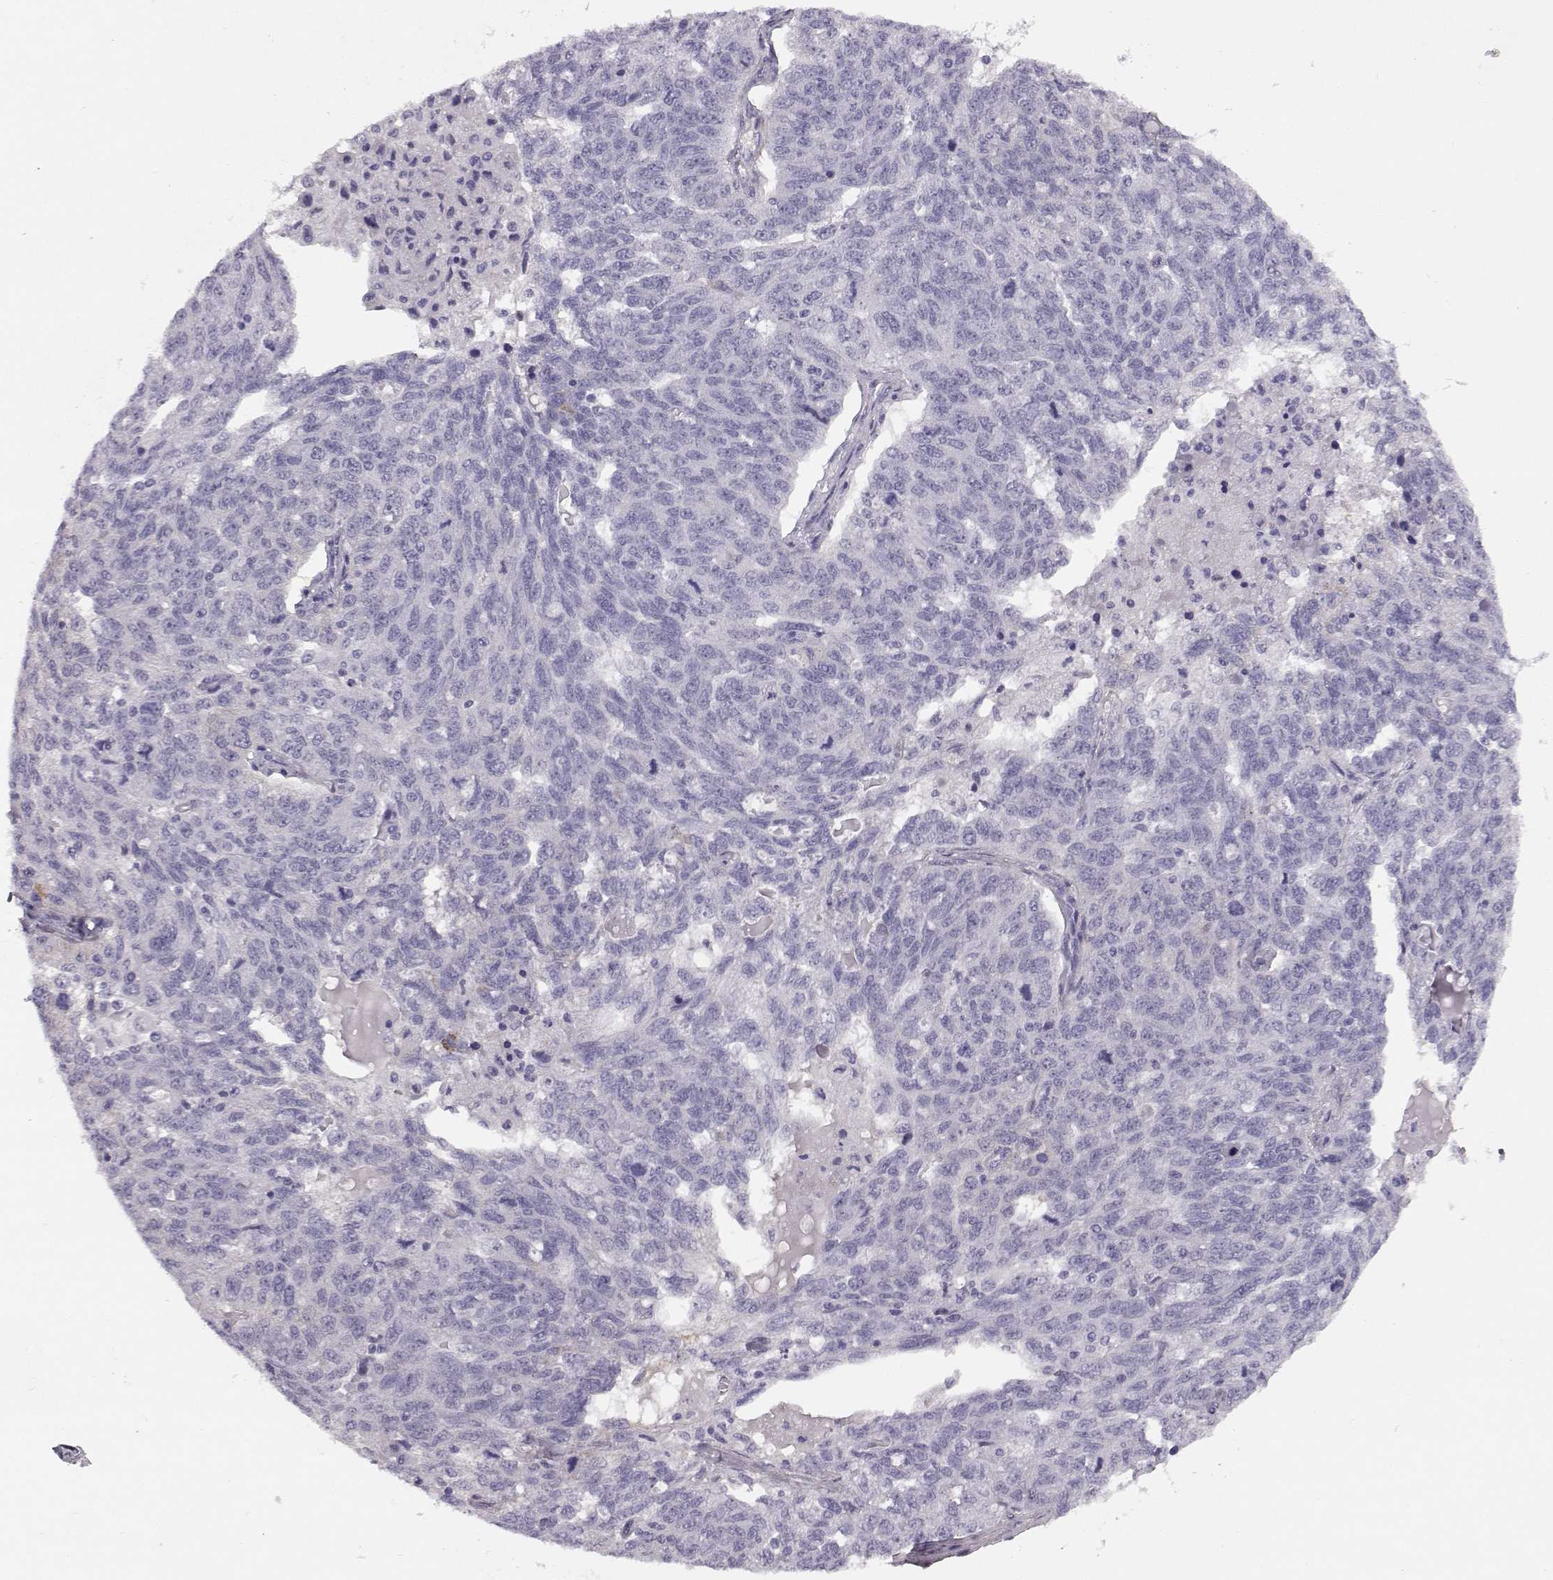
{"staining": {"intensity": "negative", "quantity": "none", "location": "none"}, "tissue": "ovarian cancer", "cell_type": "Tumor cells", "image_type": "cancer", "snomed": [{"axis": "morphology", "description": "Cystadenocarcinoma, serous, NOS"}, {"axis": "topography", "description": "Ovary"}], "caption": "Immunohistochemistry of ovarian cancer (serous cystadenocarcinoma) reveals no positivity in tumor cells.", "gene": "TRIM69", "patient": {"sex": "female", "age": 71}}